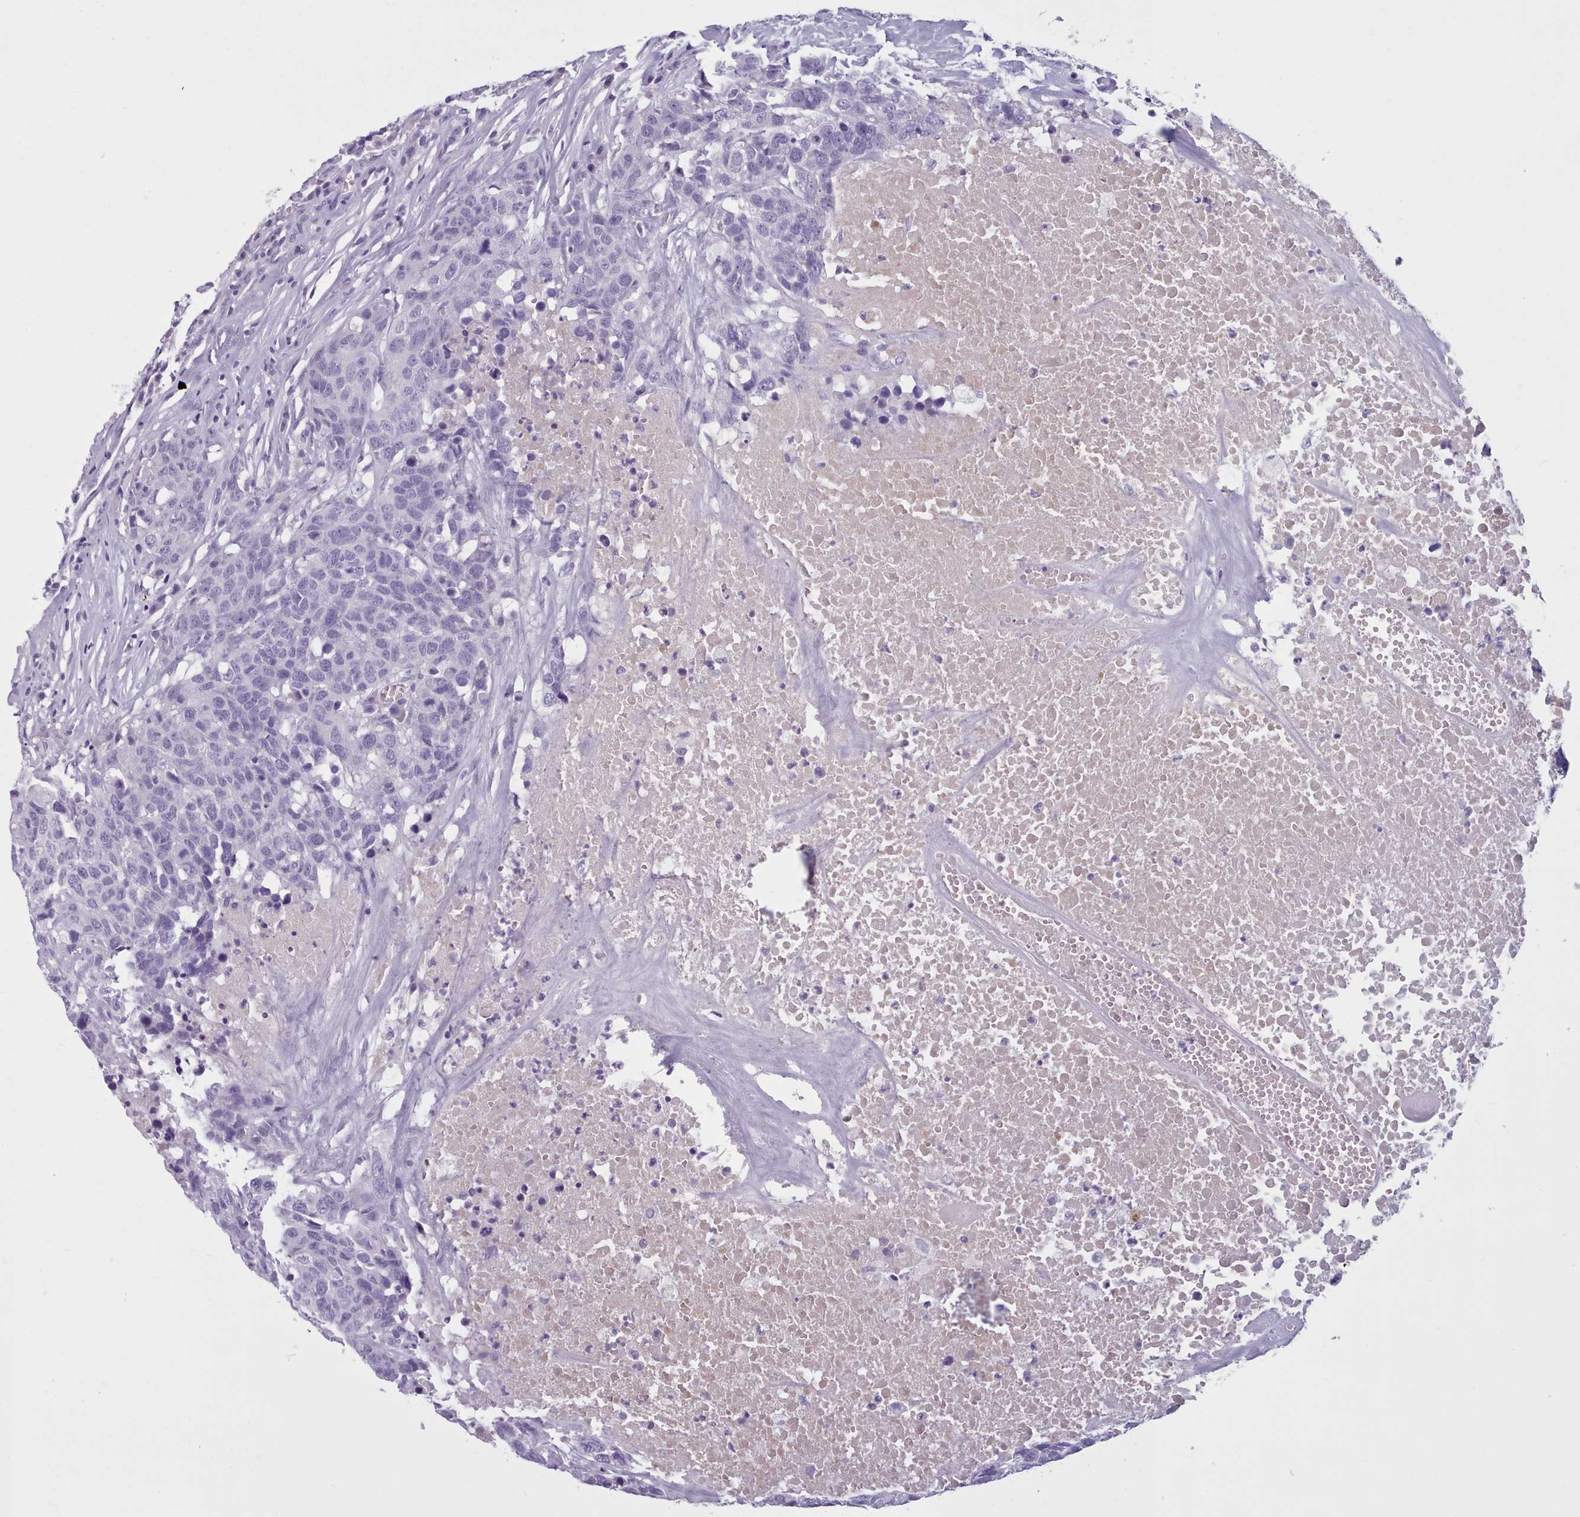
{"staining": {"intensity": "negative", "quantity": "none", "location": "none"}, "tissue": "head and neck cancer", "cell_type": "Tumor cells", "image_type": "cancer", "snomed": [{"axis": "morphology", "description": "Squamous cell carcinoma, NOS"}, {"axis": "topography", "description": "Head-Neck"}], "caption": "Head and neck squamous cell carcinoma was stained to show a protein in brown. There is no significant positivity in tumor cells.", "gene": "ZNF43", "patient": {"sex": "male", "age": 66}}